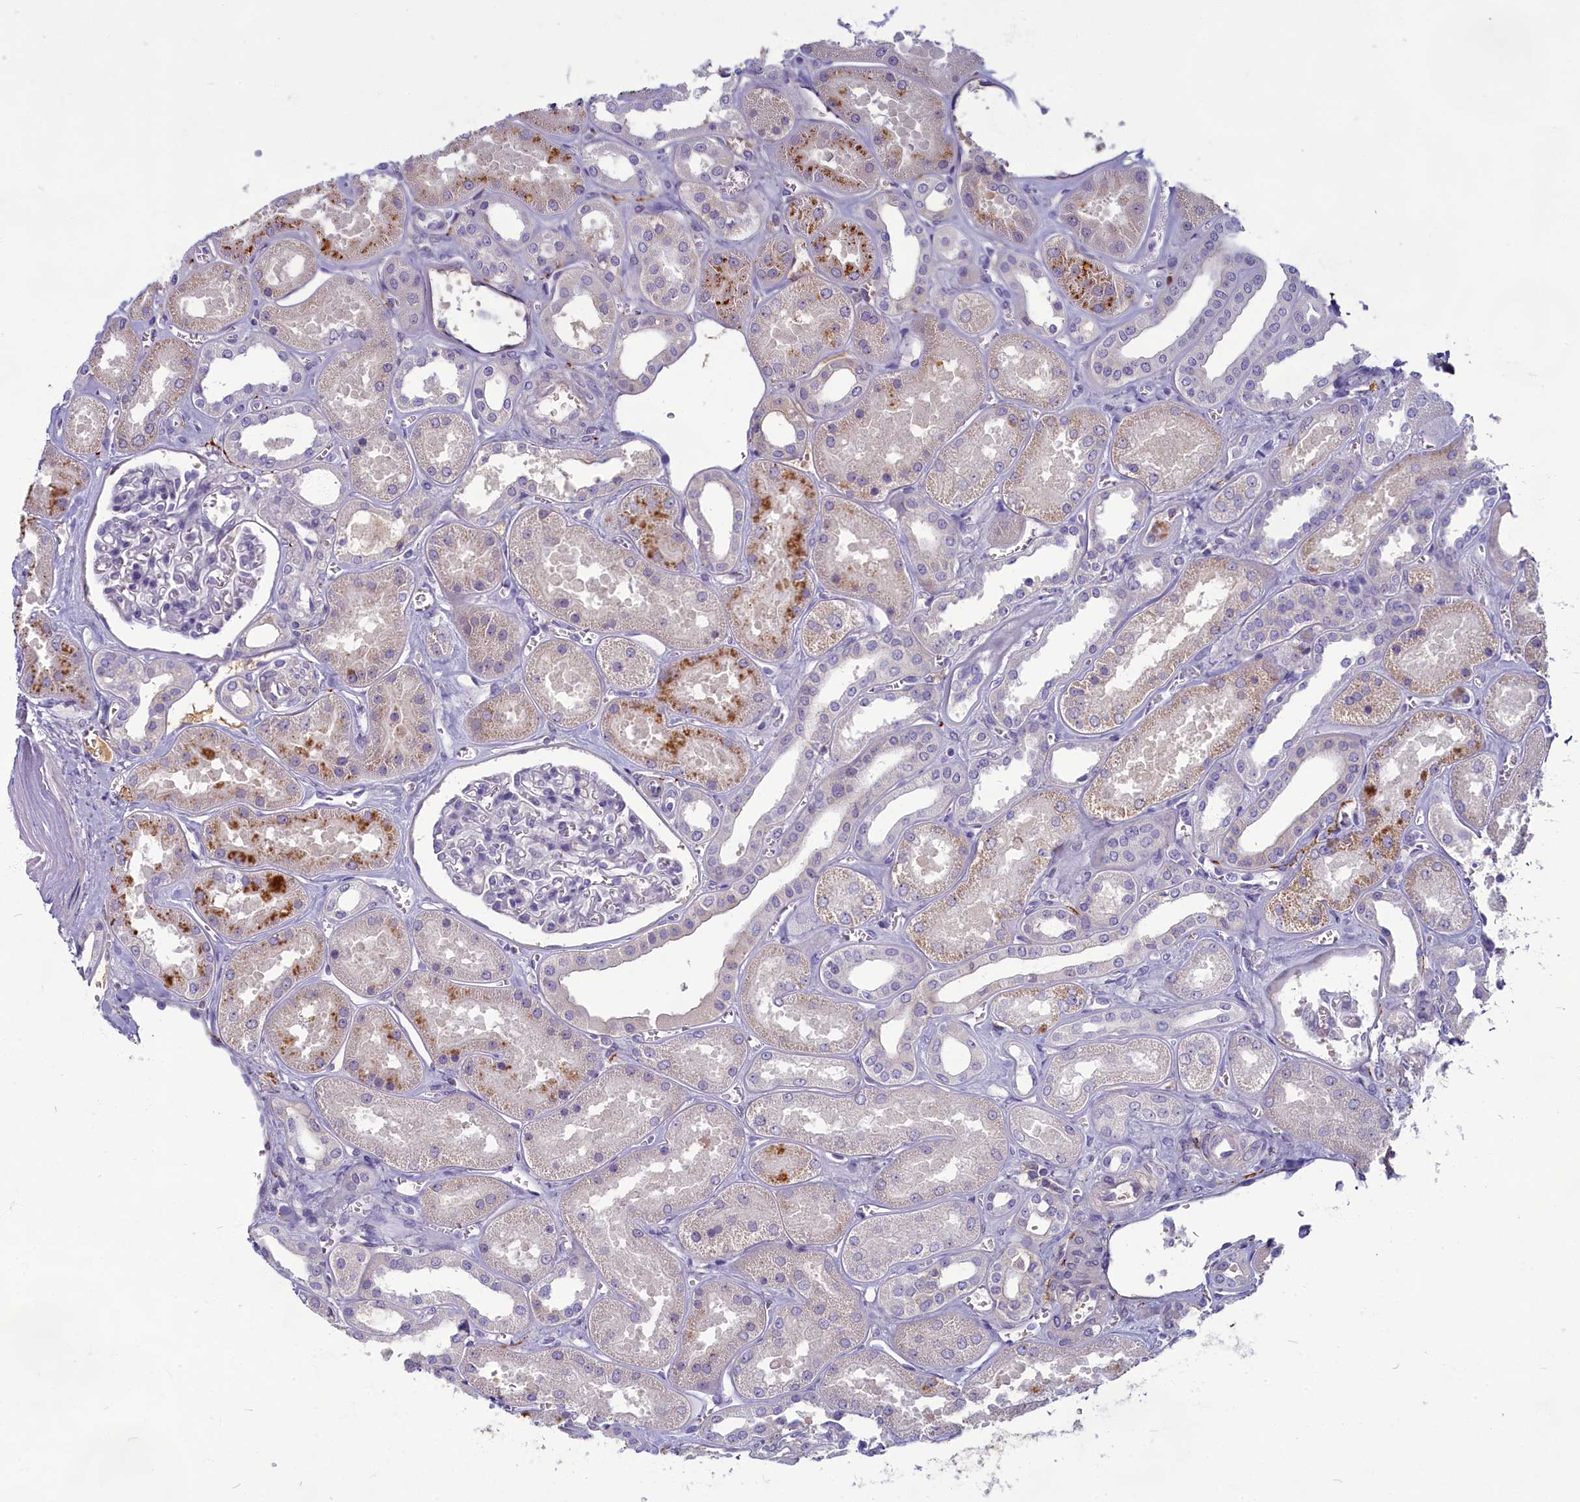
{"staining": {"intensity": "negative", "quantity": "none", "location": "none"}, "tissue": "kidney", "cell_type": "Cells in glomeruli", "image_type": "normal", "snomed": [{"axis": "morphology", "description": "Normal tissue, NOS"}, {"axis": "morphology", "description": "Adenocarcinoma, NOS"}, {"axis": "topography", "description": "Kidney"}], "caption": "Histopathology image shows no significant protein positivity in cells in glomeruli of unremarkable kidney. The staining was performed using DAB to visualize the protein expression in brown, while the nuclei were stained in blue with hematoxylin (Magnification: 20x).", "gene": "SV2C", "patient": {"sex": "female", "age": 68}}